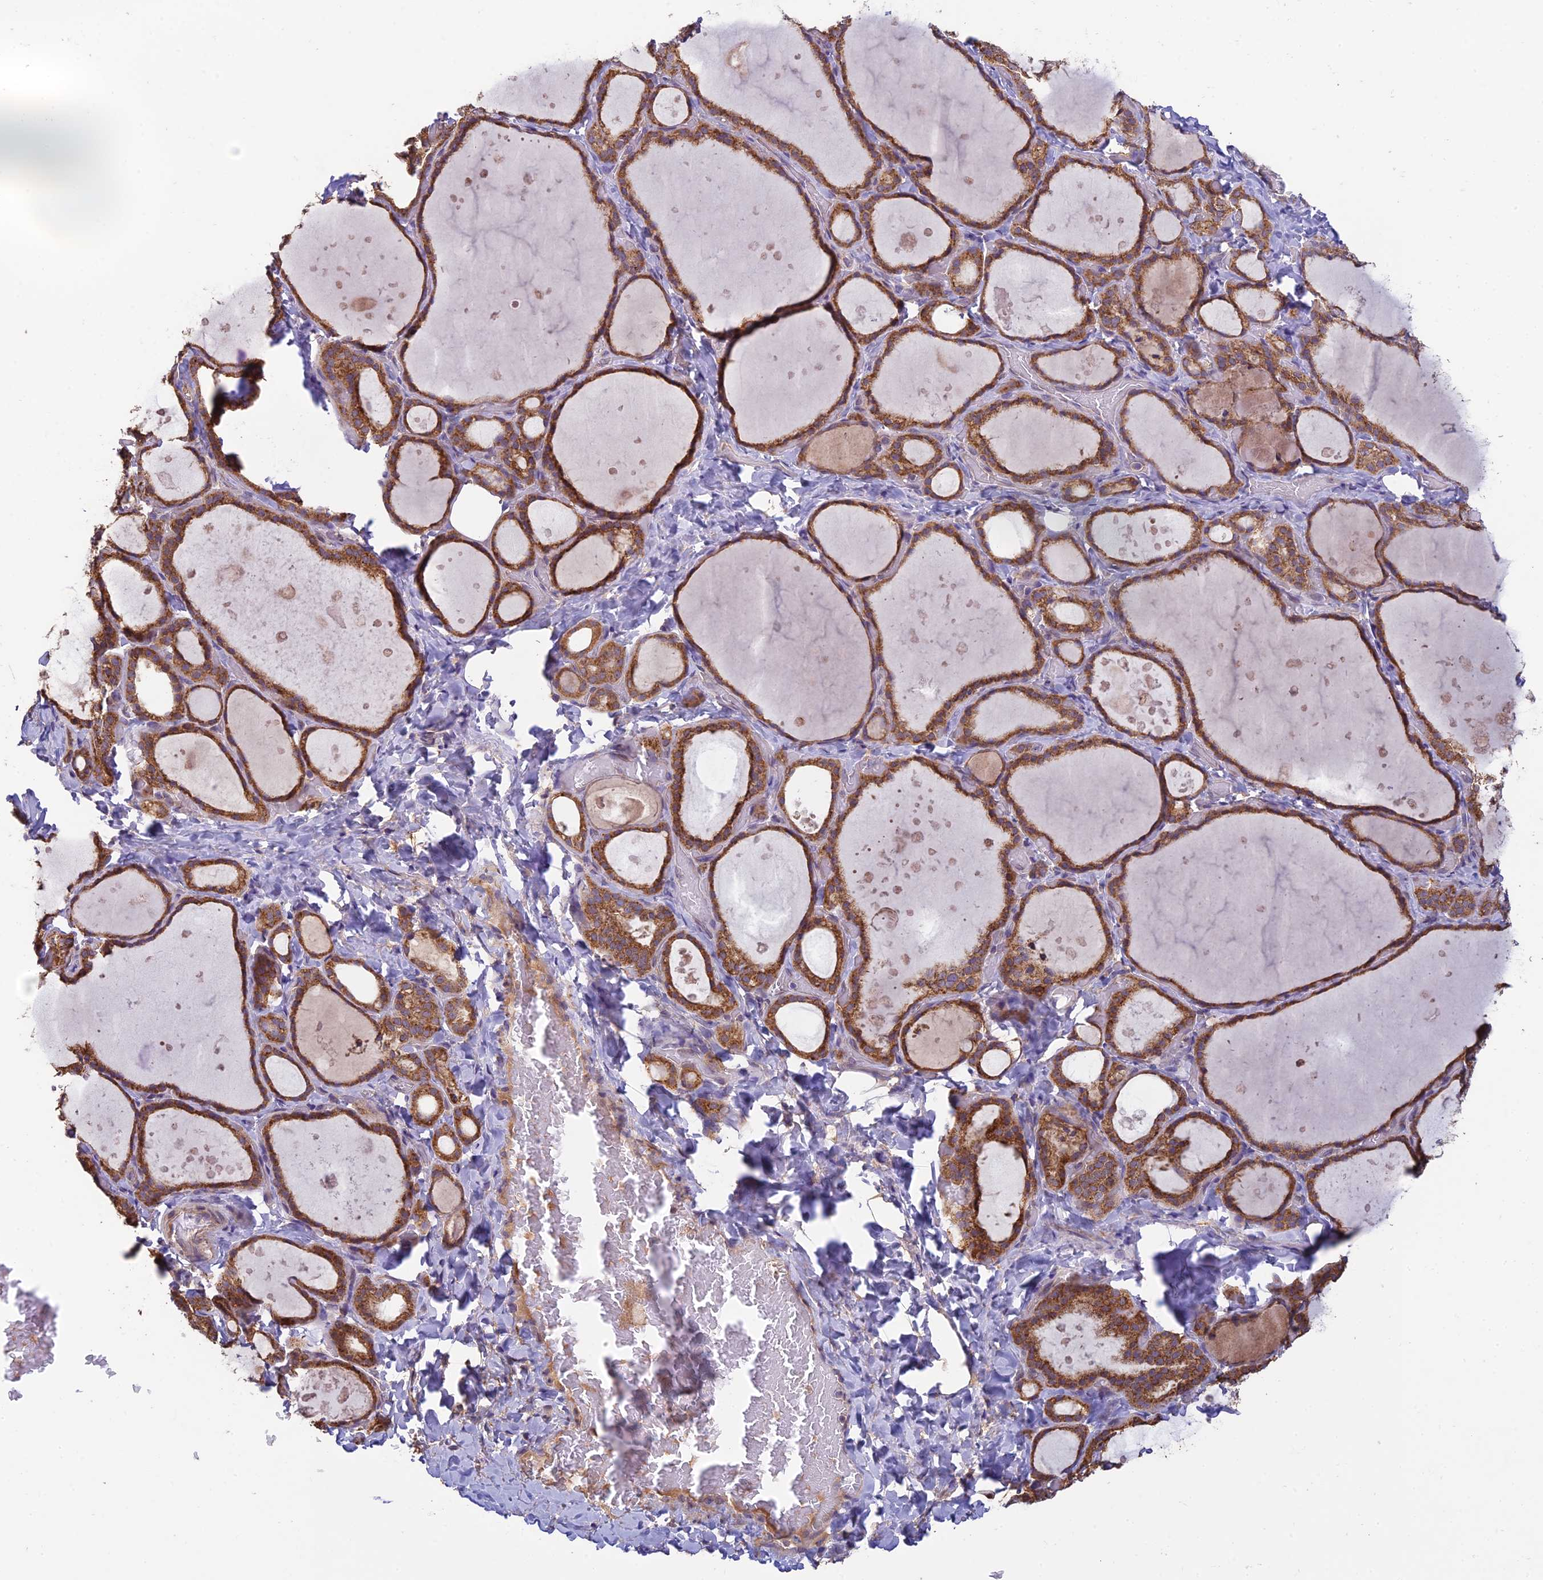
{"staining": {"intensity": "moderate", "quantity": ">75%", "location": "cytoplasmic/membranous"}, "tissue": "thyroid gland", "cell_type": "Glandular cells", "image_type": "normal", "snomed": [{"axis": "morphology", "description": "Normal tissue, NOS"}, {"axis": "topography", "description": "Thyroid gland"}], "caption": "This image displays IHC staining of unremarkable human thyroid gland, with medium moderate cytoplasmic/membranous expression in approximately >75% of glandular cells.", "gene": "MRNIP", "patient": {"sex": "female", "age": 44}}